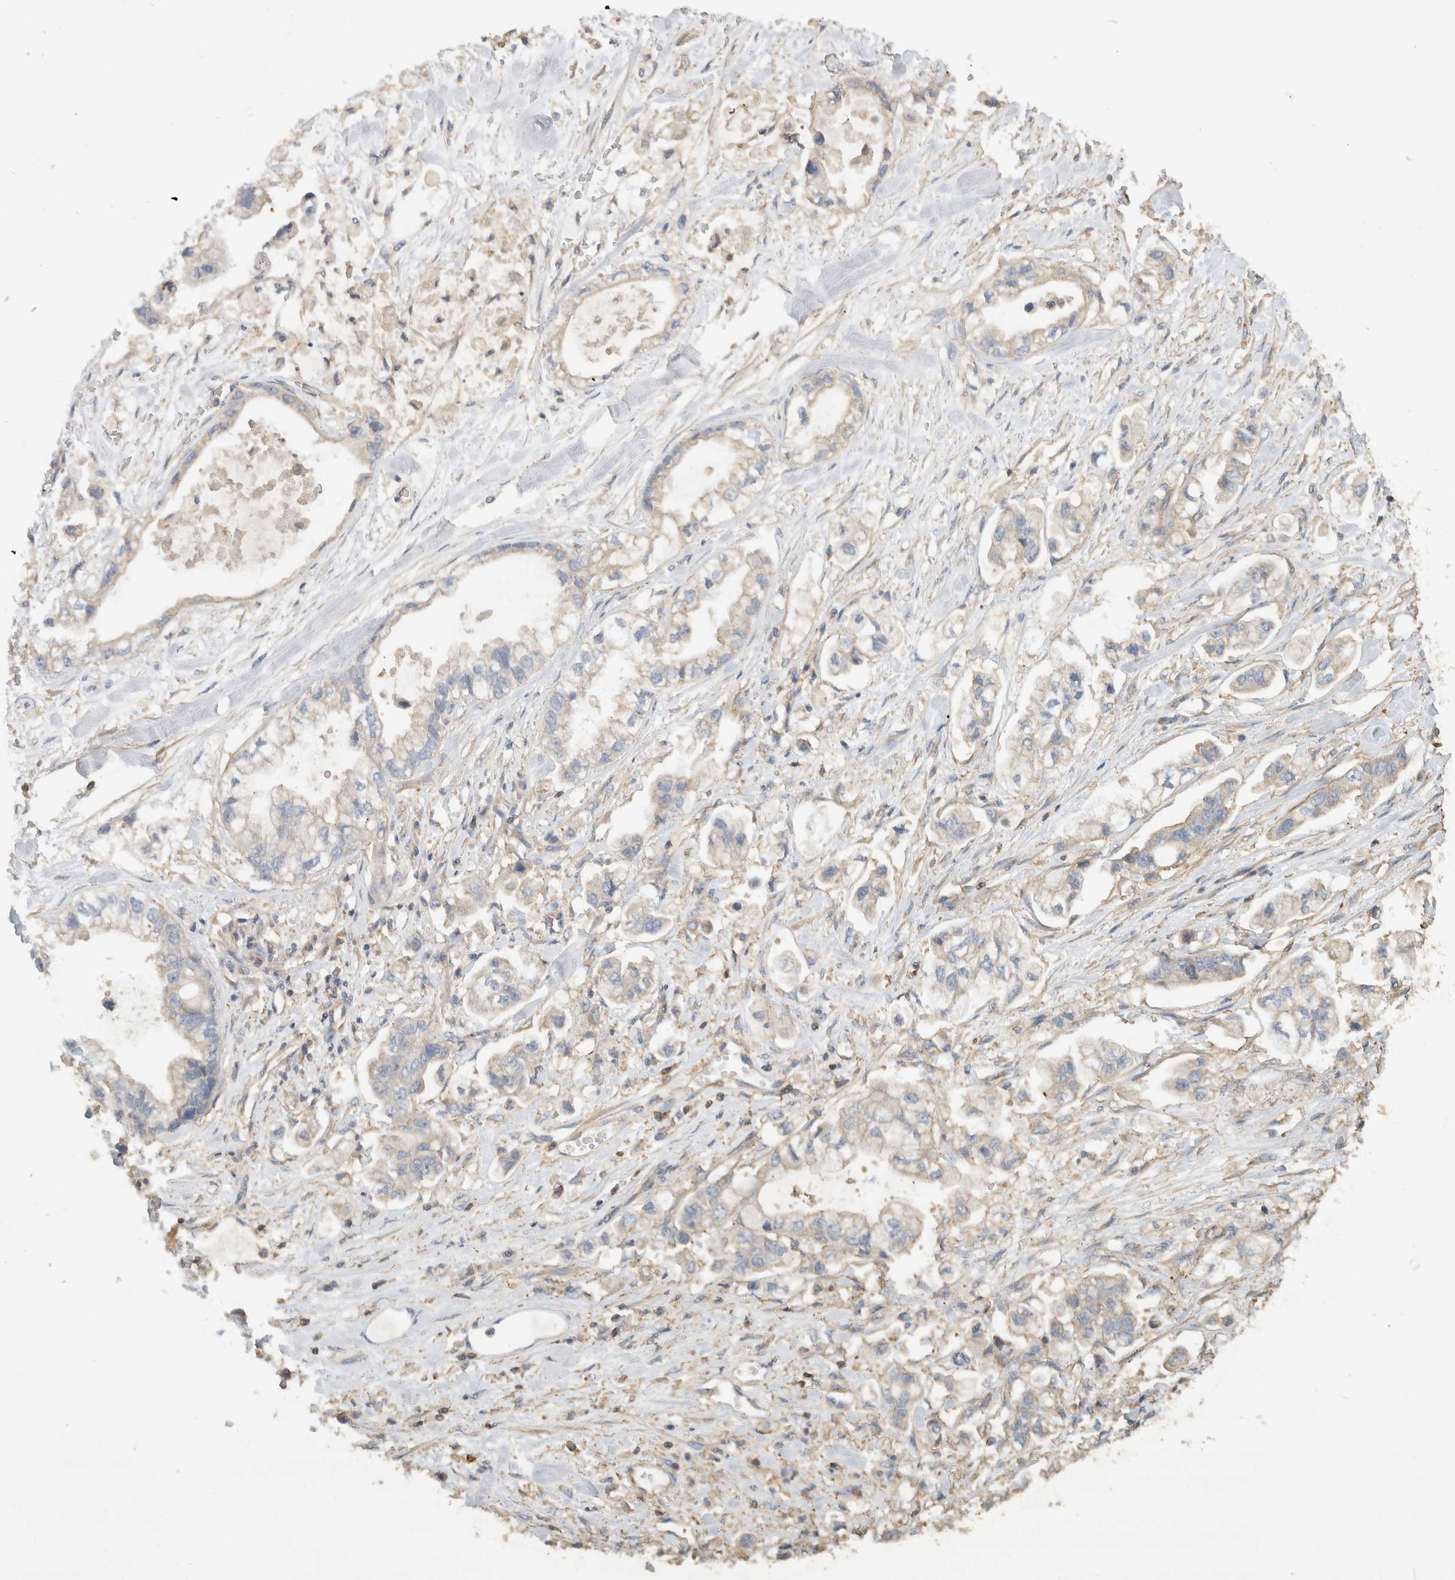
{"staining": {"intensity": "negative", "quantity": "none", "location": "none"}, "tissue": "stomach cancer", "cell_type": "Tumor cells", "image_type": "cancer", "snomed": [{"axis": "morphology", "description": "Normal tissue, NOS"}, {"axis": "morphology", "description": "Adenocarcinoma, NOS"}, {"axis": "topography", "description": "Stomach"}], "caption": "Immunohistochemistry (IHC) photomicrograph of neoplastic tissue: human stomach adenocarcinoma stained with DAB demonstrates no significant protein staining in tumor cells.", "gene": "EIF4G3", "patient": {"sex": "male", "age": 62}}